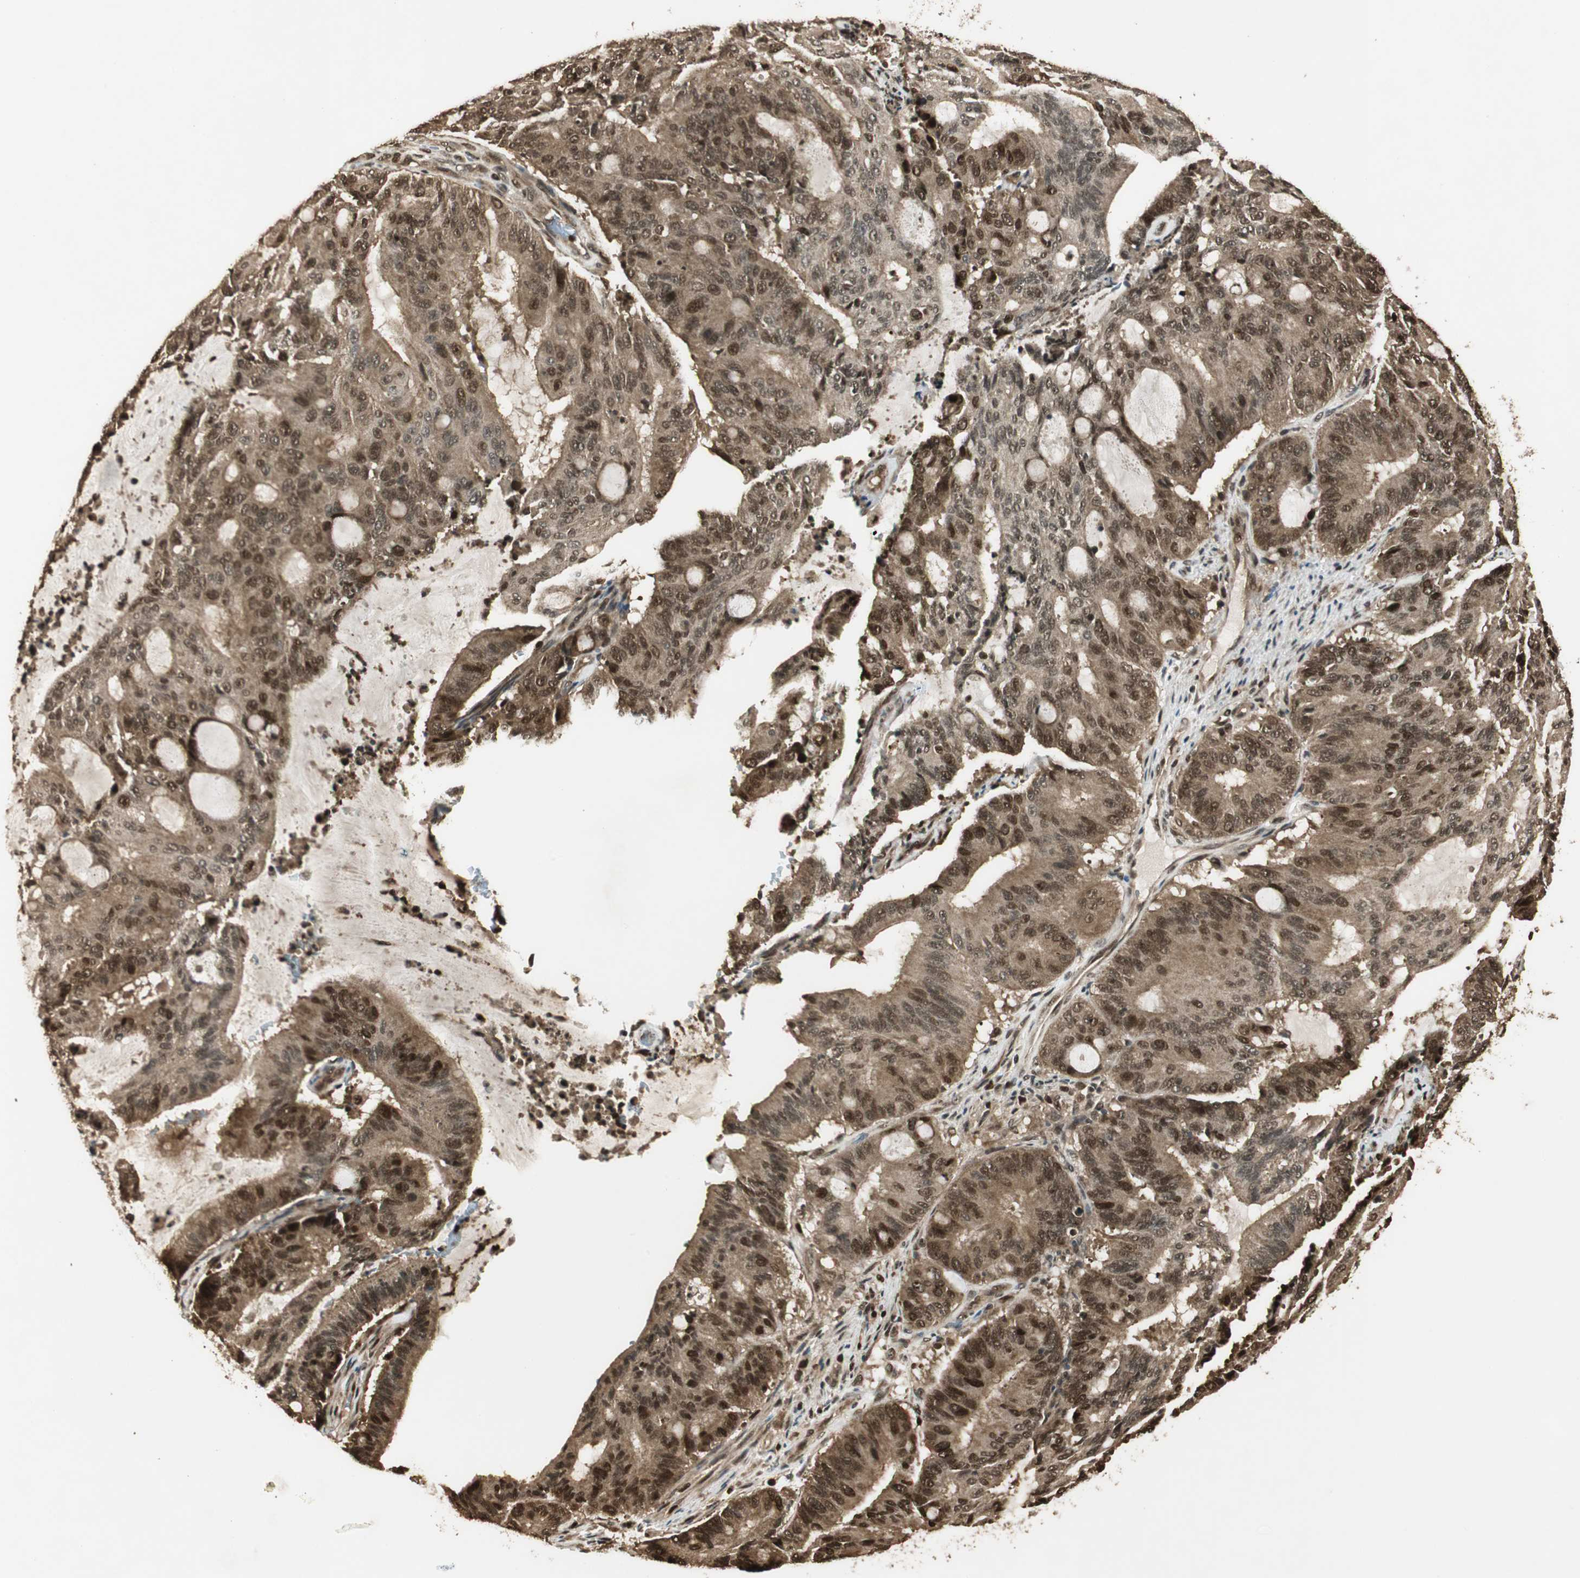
{"staining": {"intensity": "strong", "quantity": ">75%", "location": "cytoplasmic/membranous,nuclear"}, "tissue": "liver cancer", "cell_type": "Tumor cells", "image_type": "cancer", "snomed": [{"axis": "morphology", "description": "Cholangiocarcinoma"}, {"axis": "topography", "description": "Liver"}], "caption": "Protein expression analysis of human cholangiocarcinoma (liver) reveals strong cytoplasmic/membranous and nuclear positivity in approximately >75% of tumor cells. The protein of interest is shown in brown color, while the nuclei are stained blue.", "gene": "RPA3", "patient": {"sex": "female", "age": 73}}